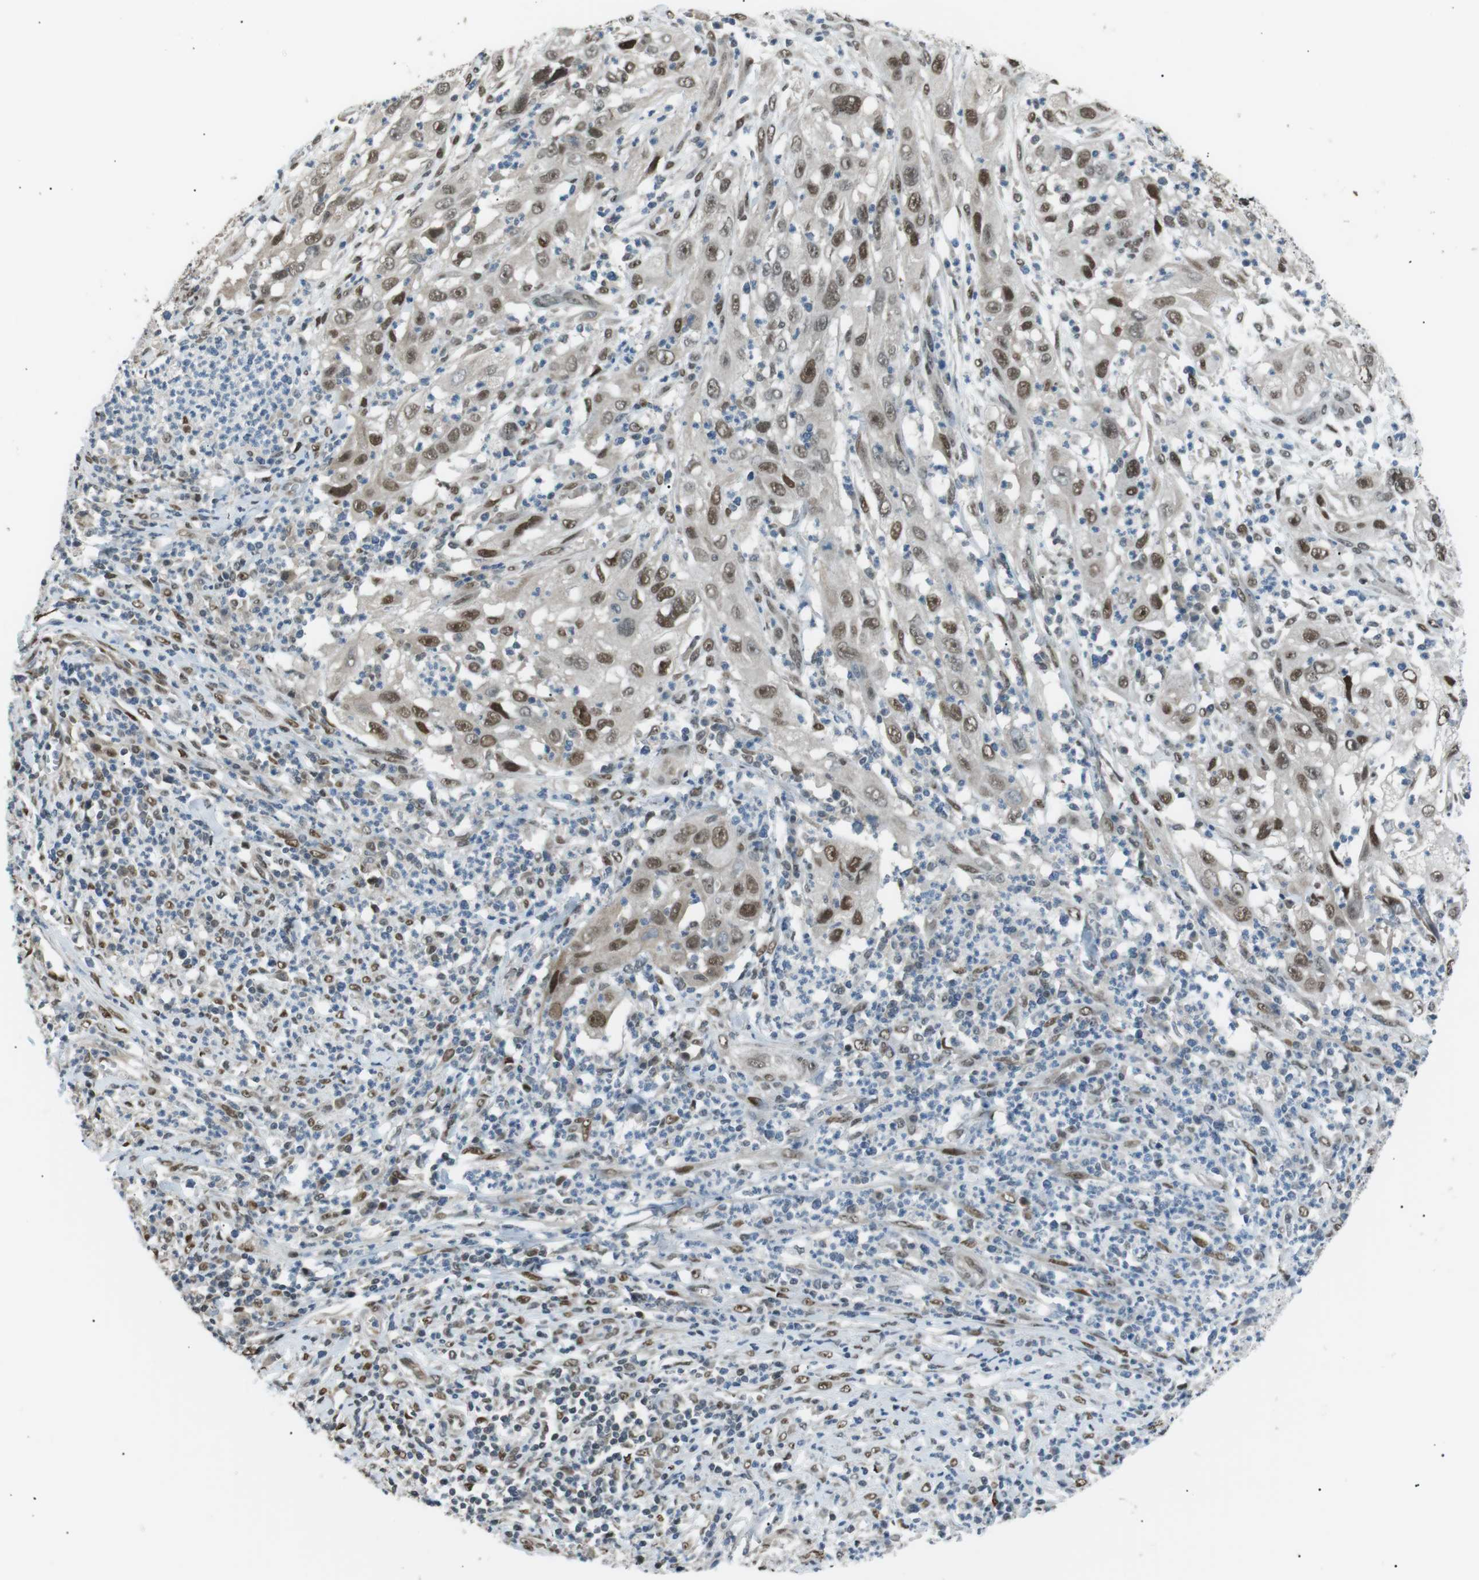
{"staining": {"intensity": "moderate", "quantity": ">75%", "location": "nuclear"}, "tissue": "cervical cancer", "cell_type": "Tumor cells", "image_type": "cancer", "snomed": [{"axis": "morphology", "description": "Squamous cell carcinoma, NOS"}, {"axis": "topography", "description": "Cervix"}], "caption": "This photomicrograph shows immunohistochemistry staining of cervical cancer, with medium moderate nuclear positivity in about >75% of tumor cells.", "gene": "SRPK2", "patient": {"sex": "female", "age": 32}}